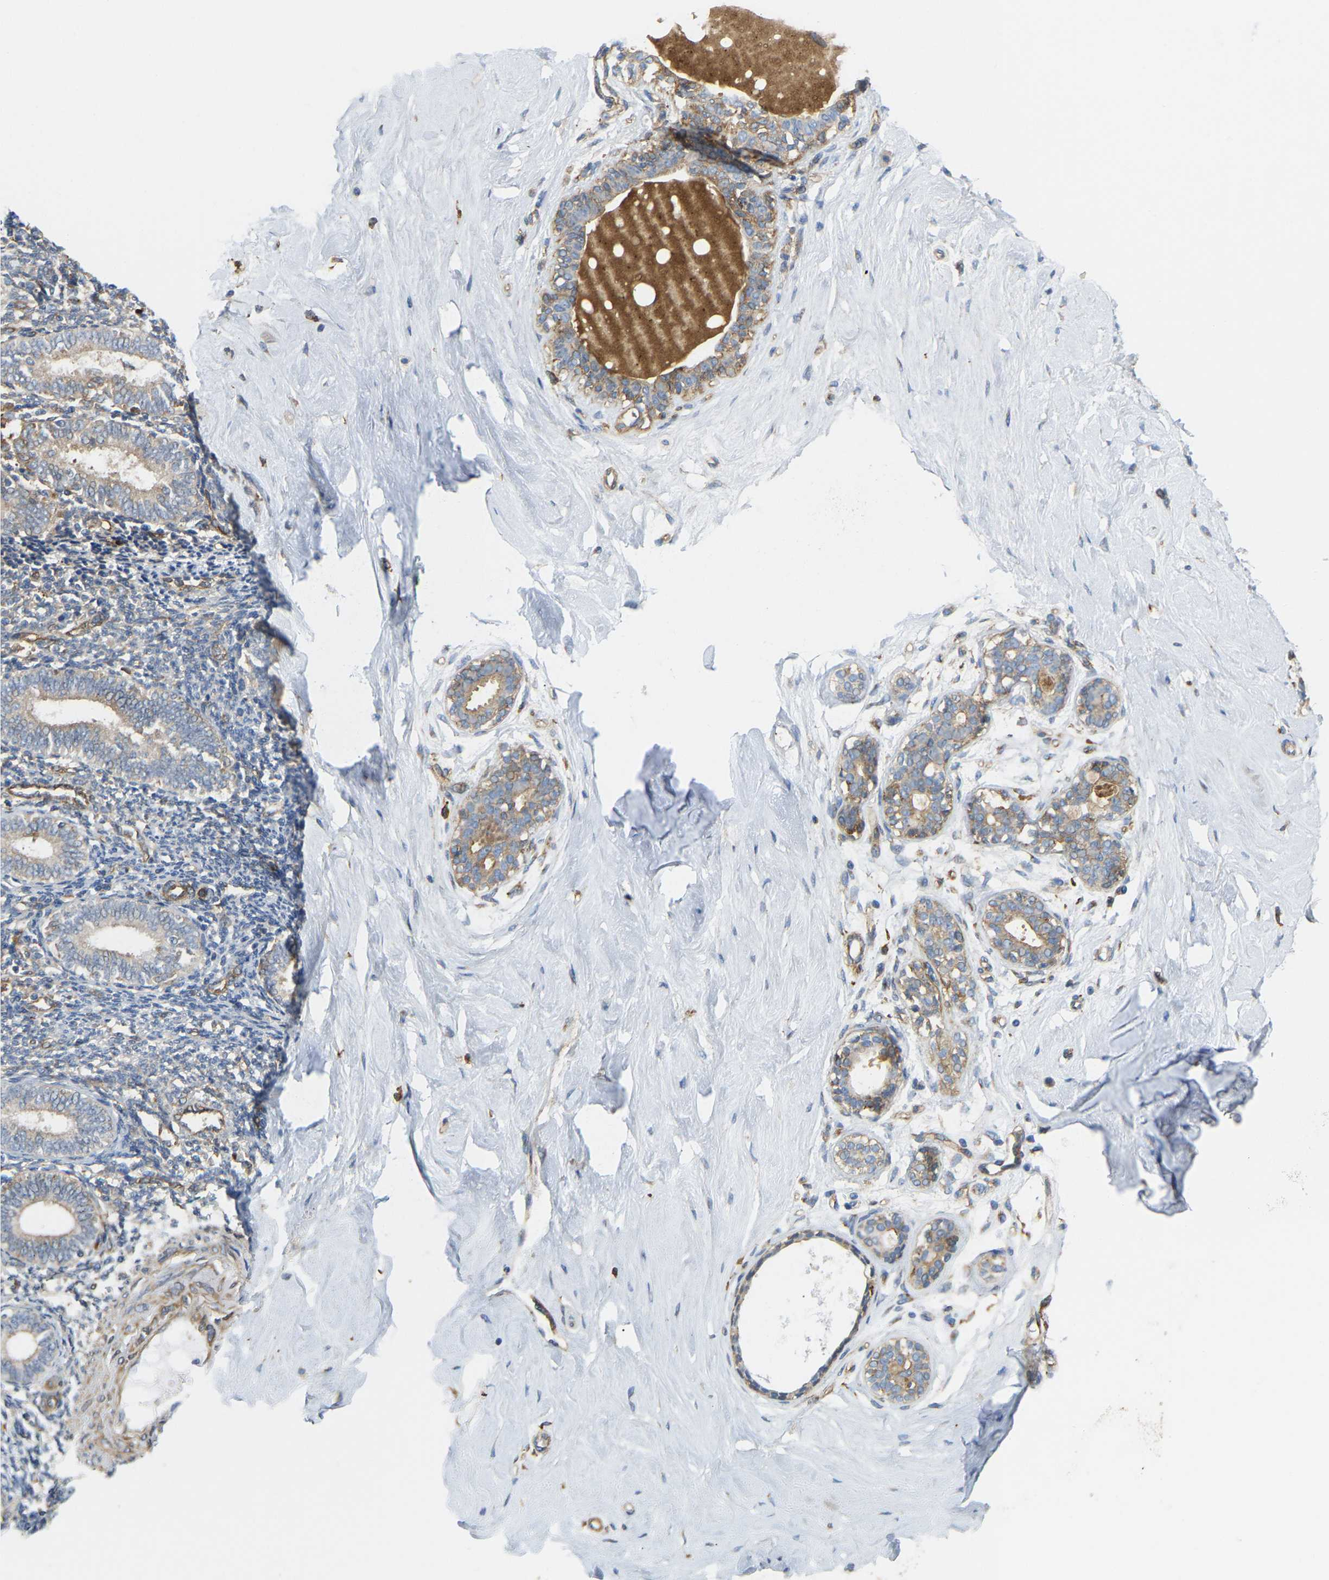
{"staining": {"intensity": "negative", "quantity": "none", "location": "none"}, "tissue": "breast", "cell_type": "Adipocytes", "image_type": "normal", "snomed": [{"axis": "morphology", "description": "Normal tissue, NOS"}, {"axis": "topography", "description": "Breast"}], "caption": "Adipocytes are negative for protein expression in benign human breast. (Brightfield microscopy of DAB immunohistochemistry at high magnification).", "gene": "PICALM", "patient": {"sex": "female", "age": 23}}